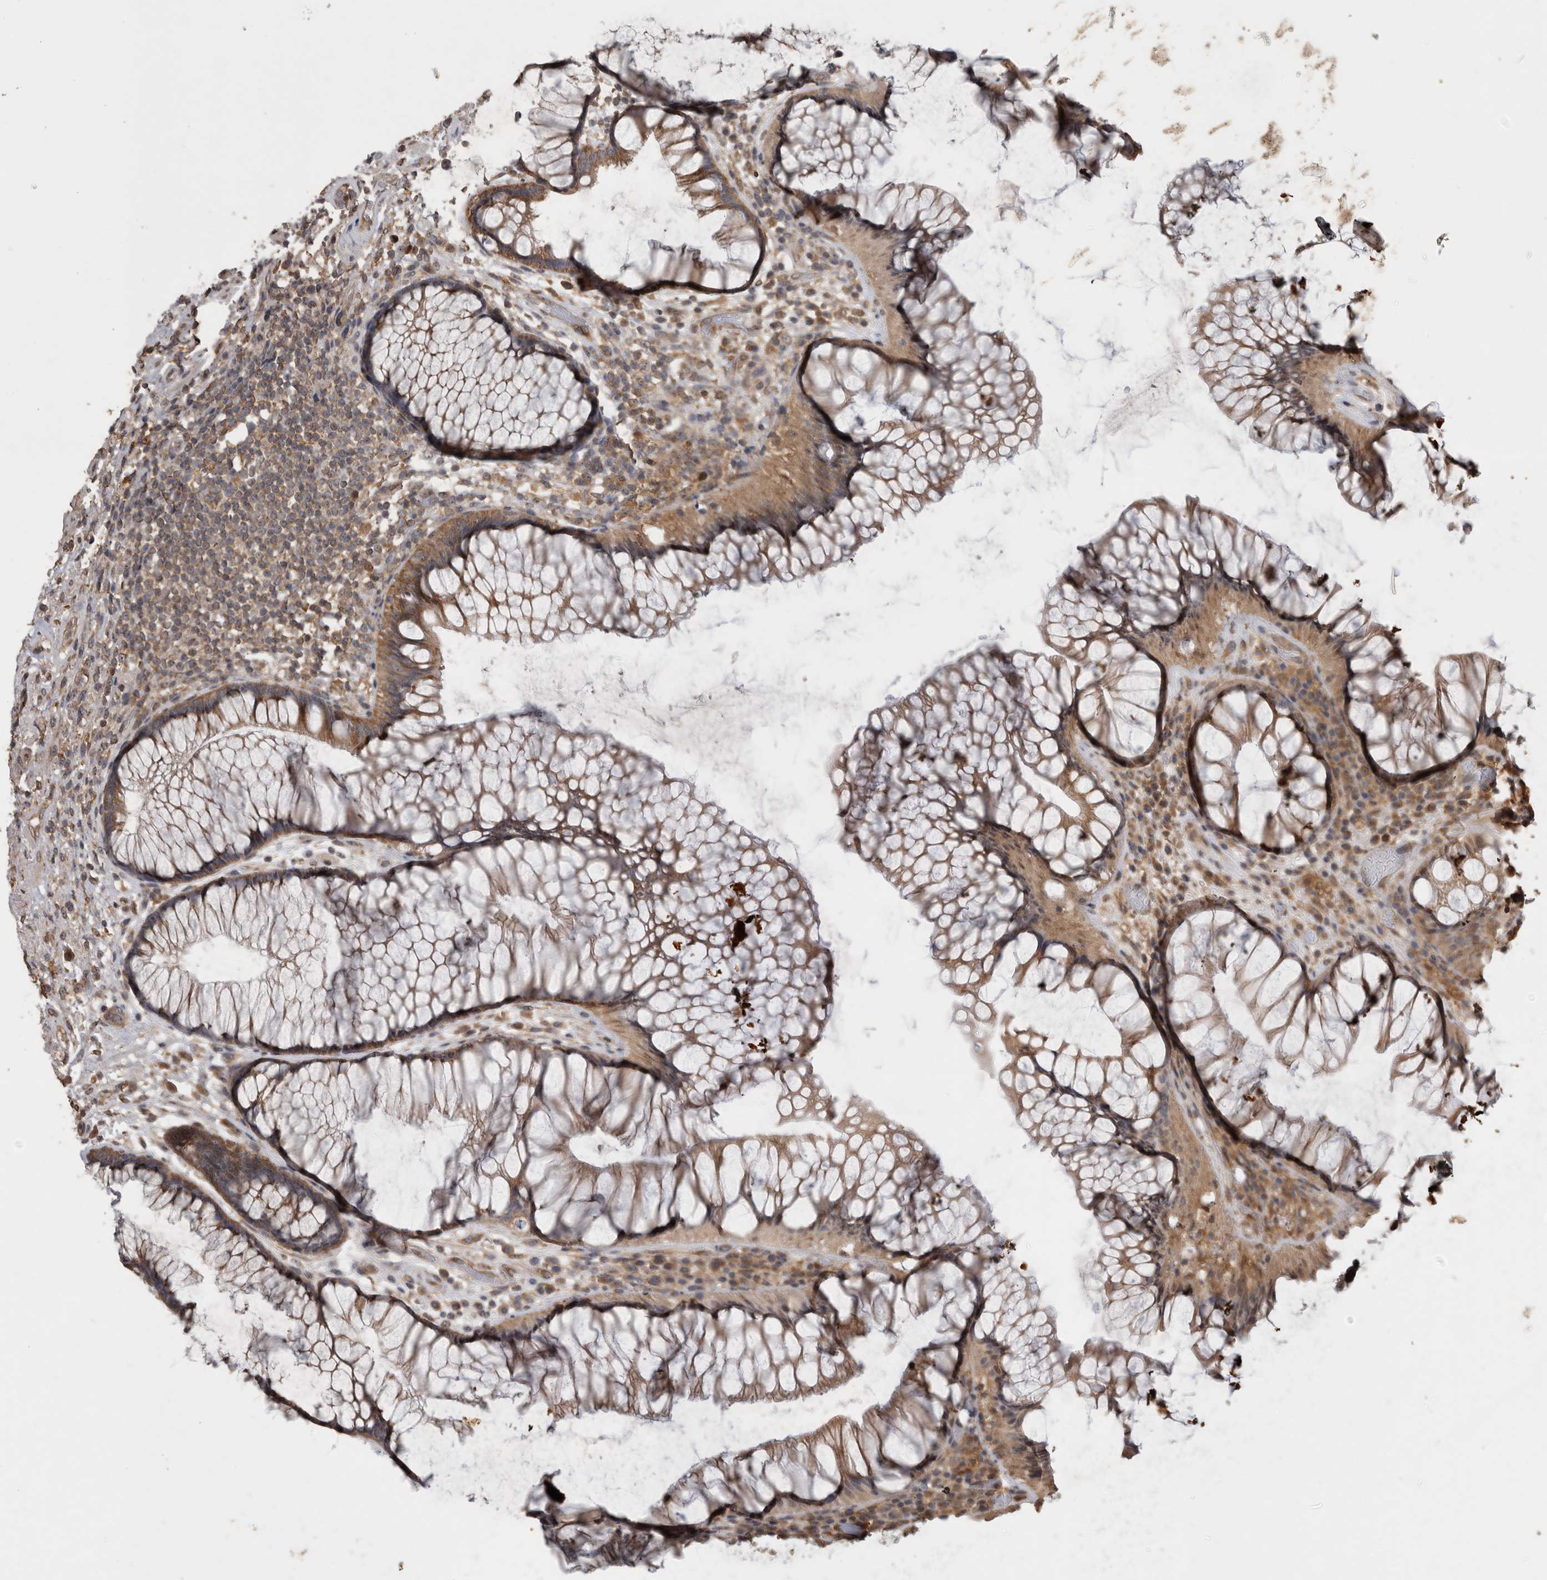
{"staining": {"intensity": "strong", "quantity": ">75%", "location": "cytoplasmic/membranous"}, "tissue": "rectum", "cell_type": "Glandular cells", "image_type": "normal", "snomed": [{"axis": "morphology", "description": "Normal tissue, NOS"}, {"axis": "topography", "description": "Rectum"}], "caption": "Immunohistochemistry of unremarkable human rectum reveals high levels of strong cytoplasmic/membranous expression in approximately >75% of glandular cells. (DAB IHC with brightfield microscopy, high magnification).", "gene": "ATXN2", "patient": {"sex": "male", "age": 51}}